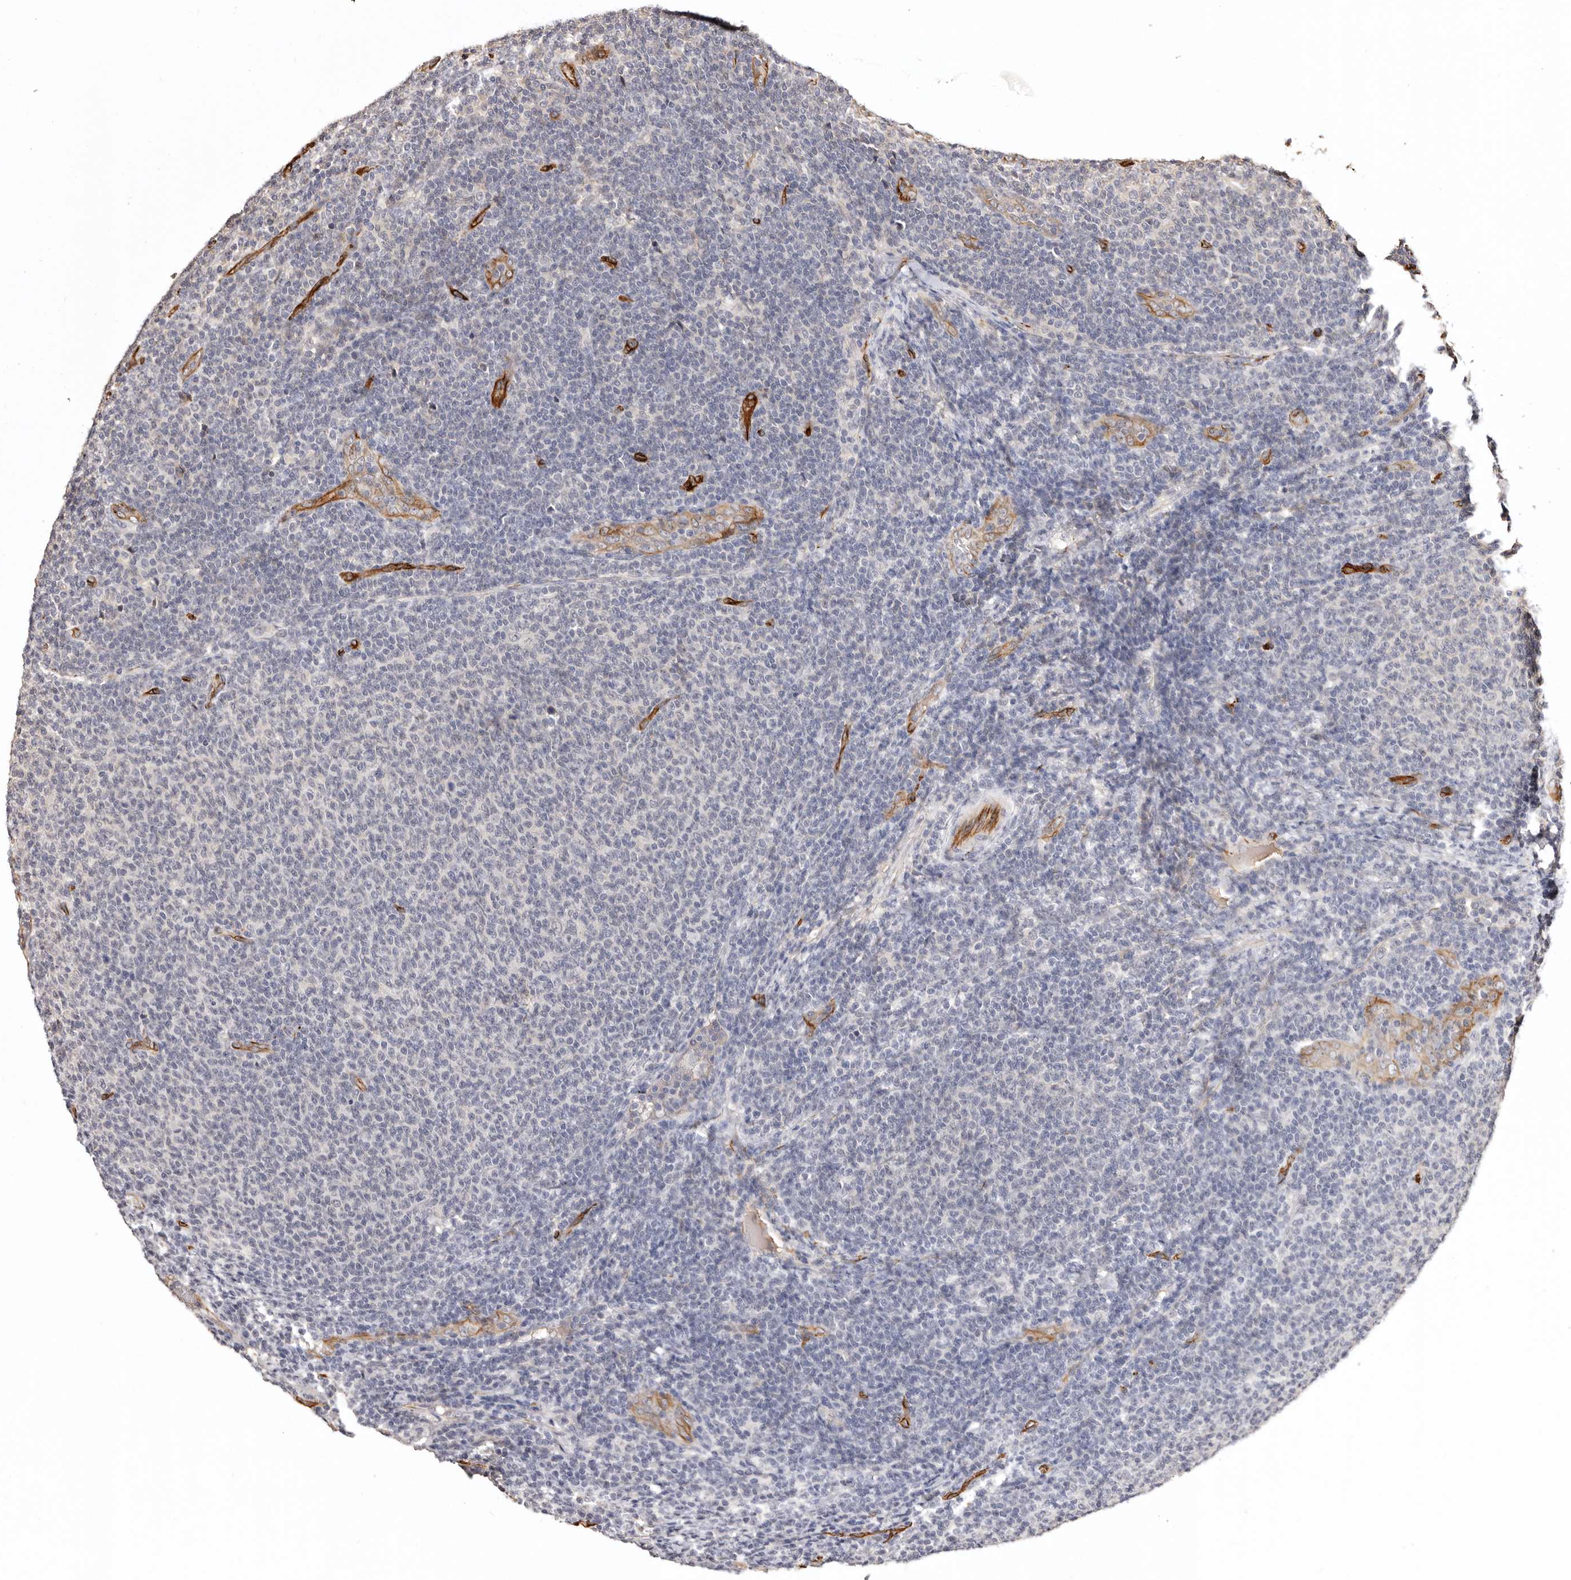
{"staining": {"intensity": "negative", "quantity": "none", "location": "none"}, "tissue": "lymphoma", "cell_type": "Tumor cells", "image_type": "cancer", "snomed": [{"axis": "morphology", "description": "Malignant lymphoma, non-Hodgkin's type, Low grade"}, {"axis": "topography", "description": "Lymph node"}], "caption": "IHC photomicrograph of human malignant lymphoma, non-Hodgkin's type (low-grade) stained for a protein (brown), which shows no staining in tumor cells.", "gene": "ZNF557", "patient": {"sex": "male", "age": 66}}